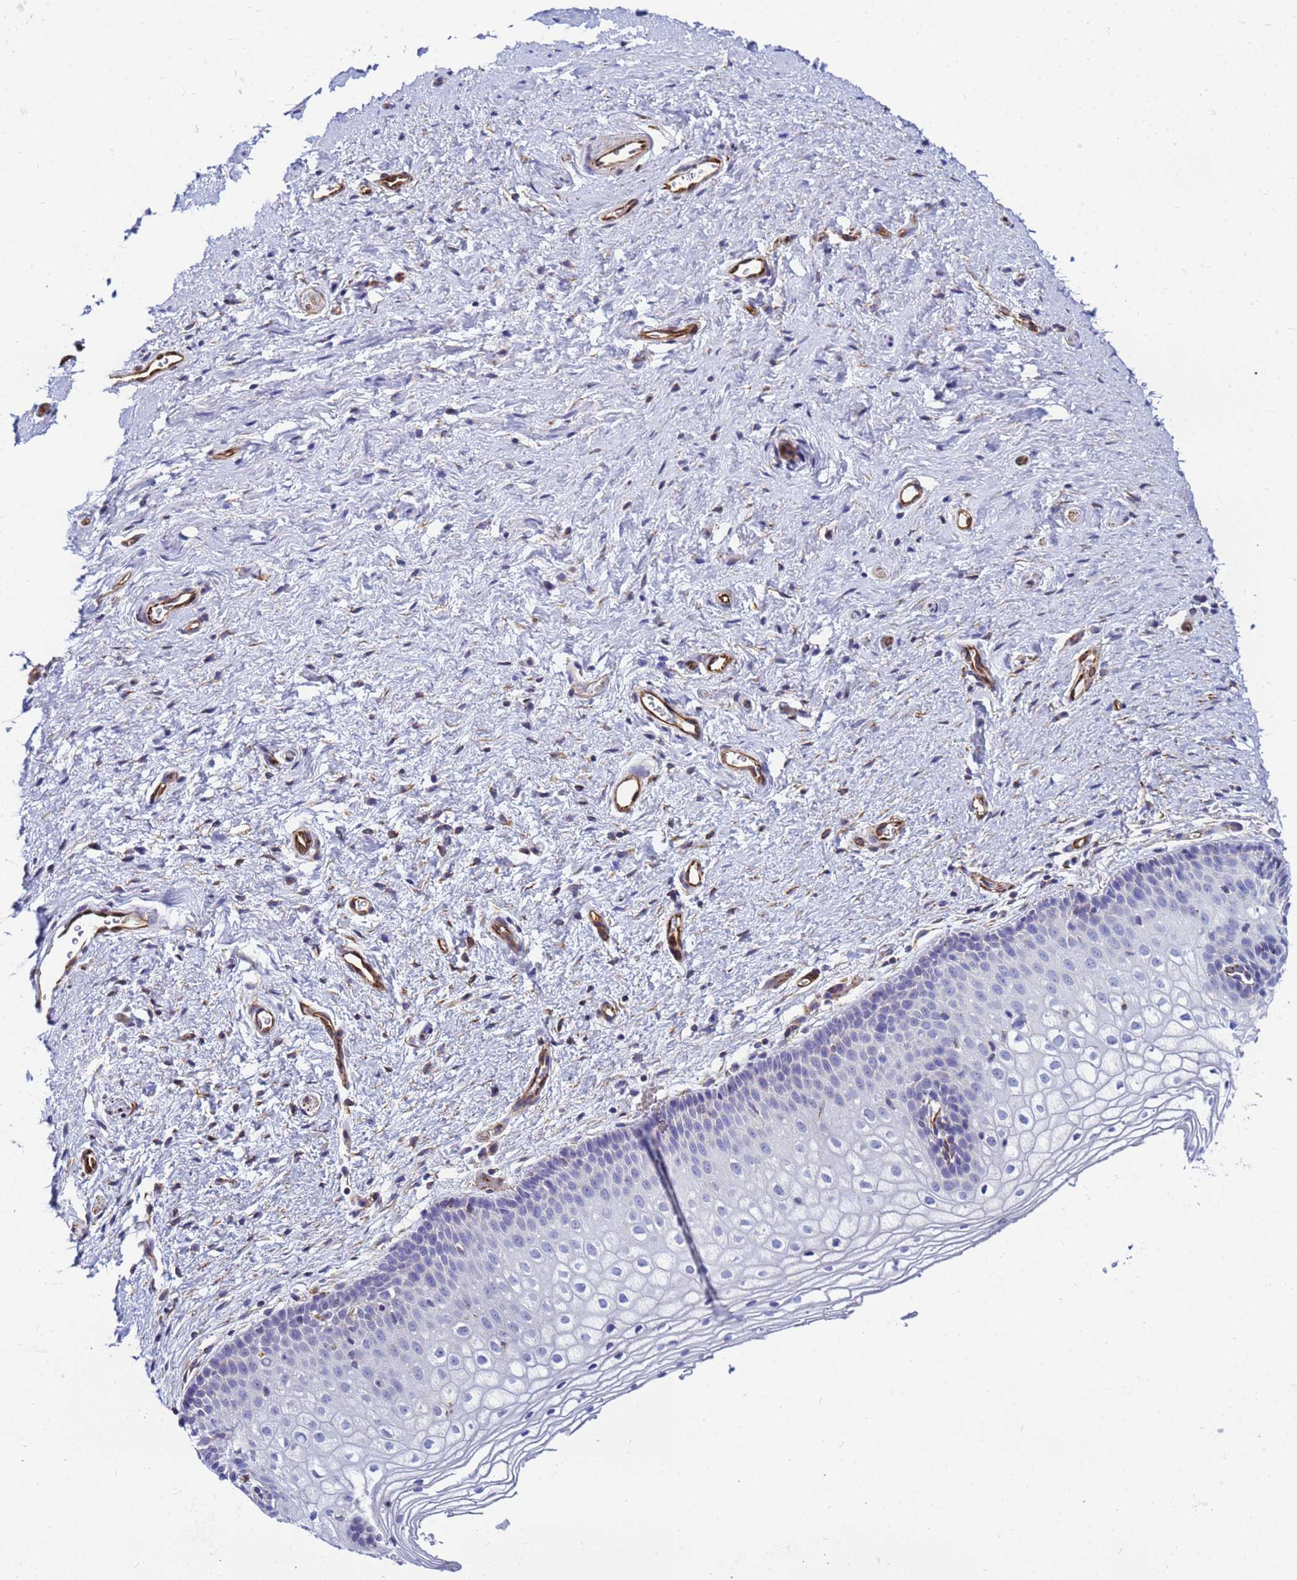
{"staining": {"intensity": "negative", "quantity": "none", "location": "none"}, "tissue": "vagina", "cell_type": "Squamous epithelial cells", "image_type": "normal", "snomed": [{"axis": "morphology", "description": "Normal tissue, NOS"}, {"axis": "topography", "description": "Vagina"}], "caption": "Immunohistochemistry histopathology image of unremarkable human vagina stained for a protein (brown), which shows no expression in squamous epithelial cells.", "gene": "UBXN2B", "patient": {"sex": "female", "age": 60}}